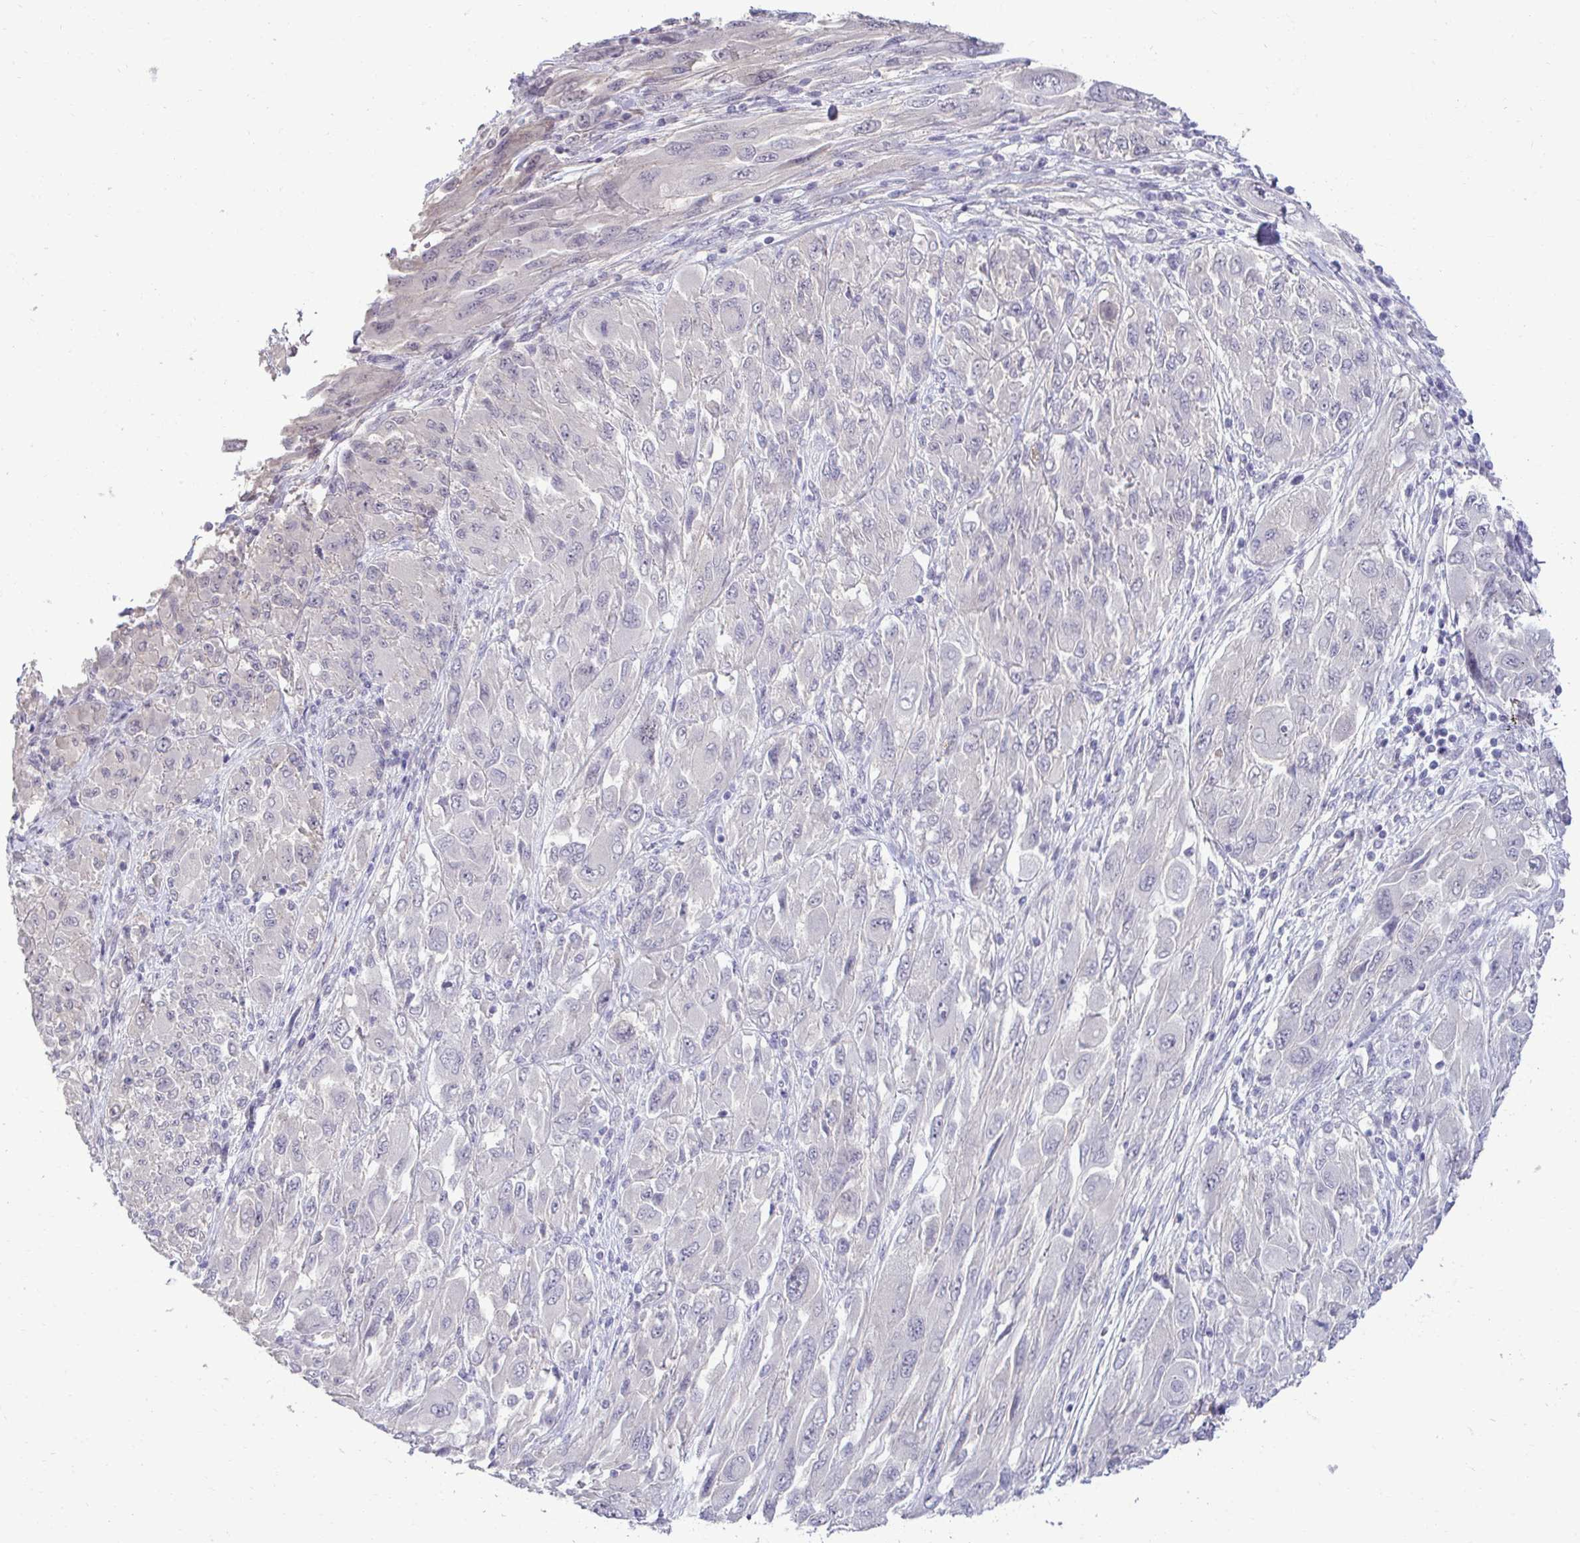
{"staining": {"intensity": "negative", "quantity": "none", "location": "none"}, "tissue": "melanoma", "cell_type": "Tumor cells", "image_type": "cancer", "snomed": [{"axis": "morphology", "description": "Malignant melanoma, NOS"}, {"axis": "topography", "description": "Skin"}], "caption": "Tumor cells show no significant expression in malignant melanoma.", "gene": "SLC30A3", "patient": {"sex": "female", "age": 91}}